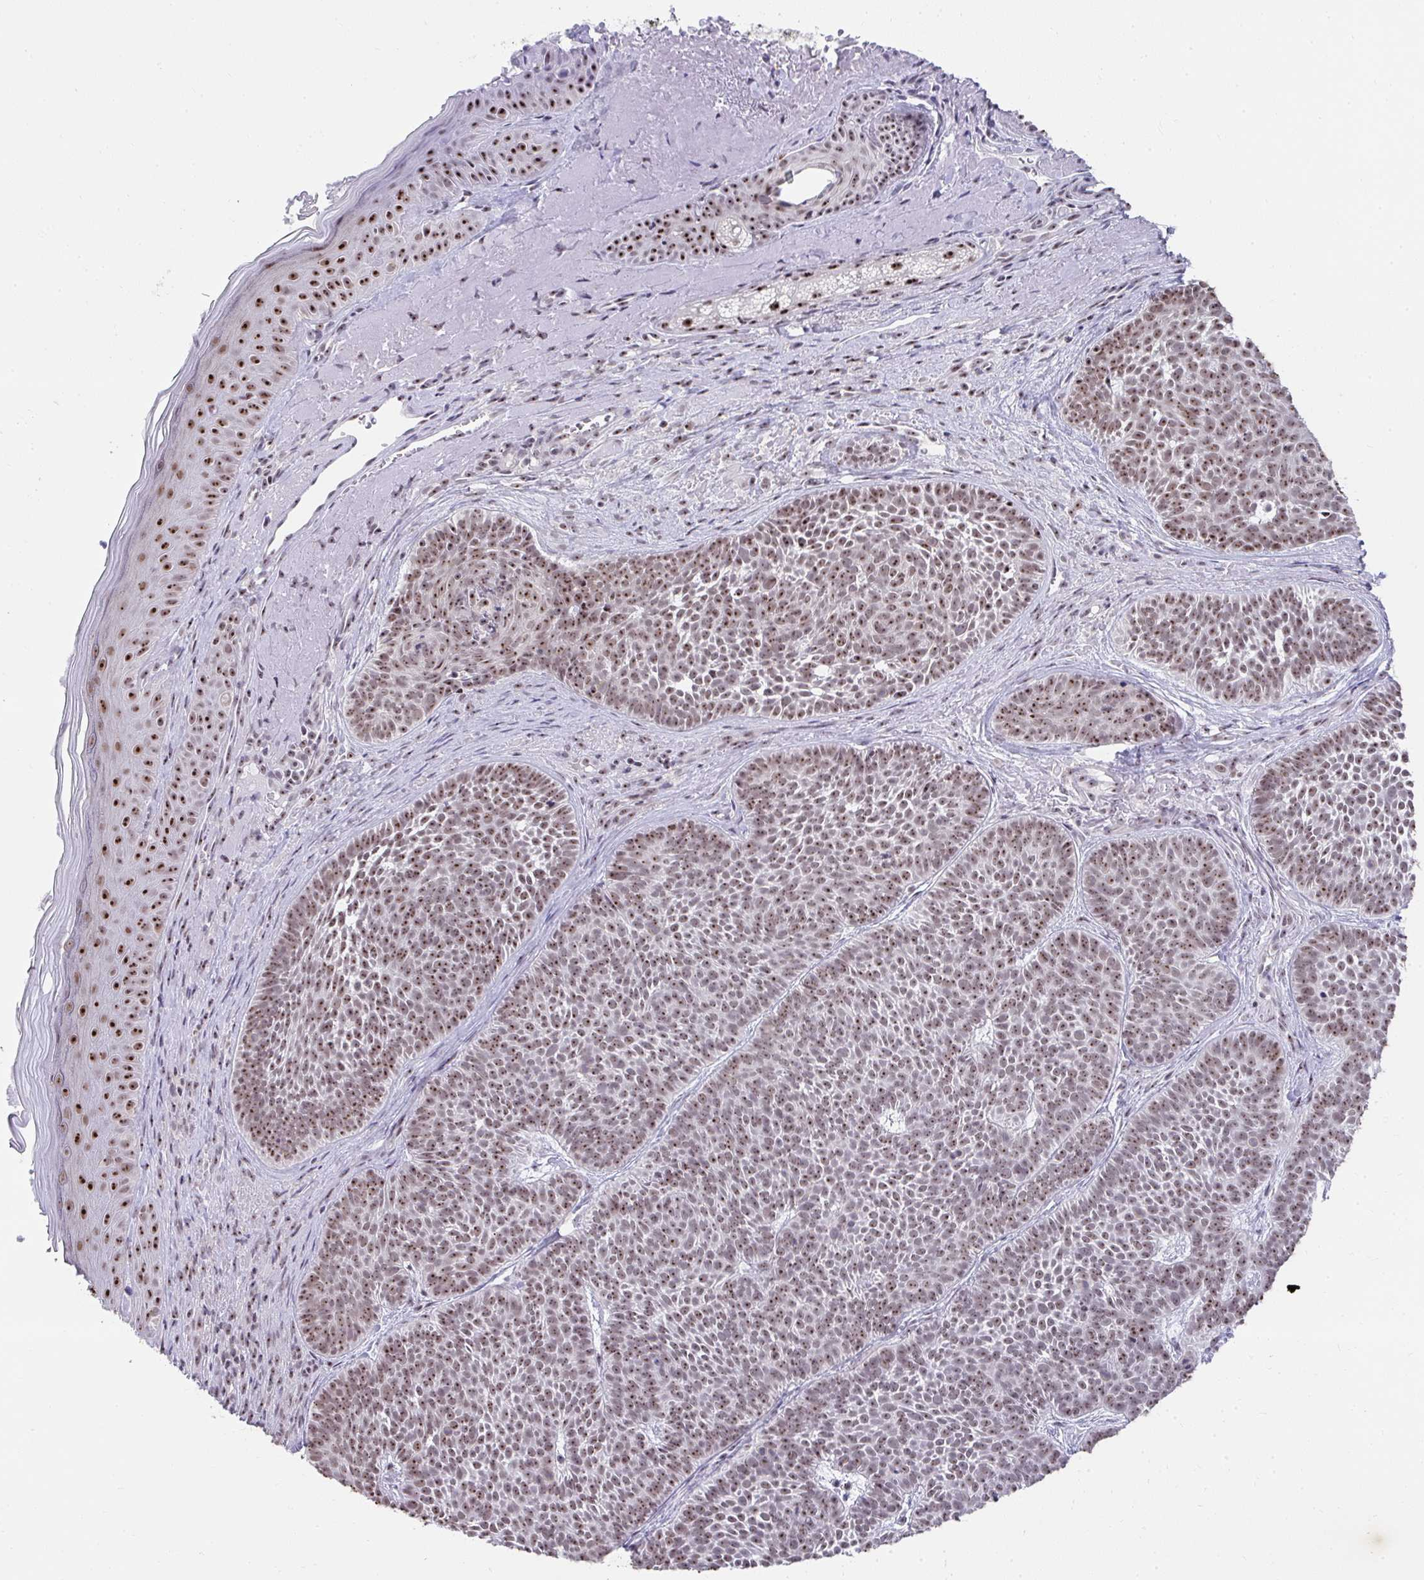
{"staining": {"intensity": "moderate", "quantity": "25%-75%", "location": "nuclear"}, "tissue": "skin cancer", "cell_type": "Tumor cells", "image_type": "cancer", "snomed": [{"axis": "morphology", "description": "Basal cell carcinoma"}, {"axis": "topography", "description": "Skin"}], "caption": "Tumor cells display medium levels of moderate nuclear expression in approximately 25%-75% of cells in human skin cancer (basal cell carcinoma).", "gene": "HIRA", "patient": {"sex": "male", "age": 81}}